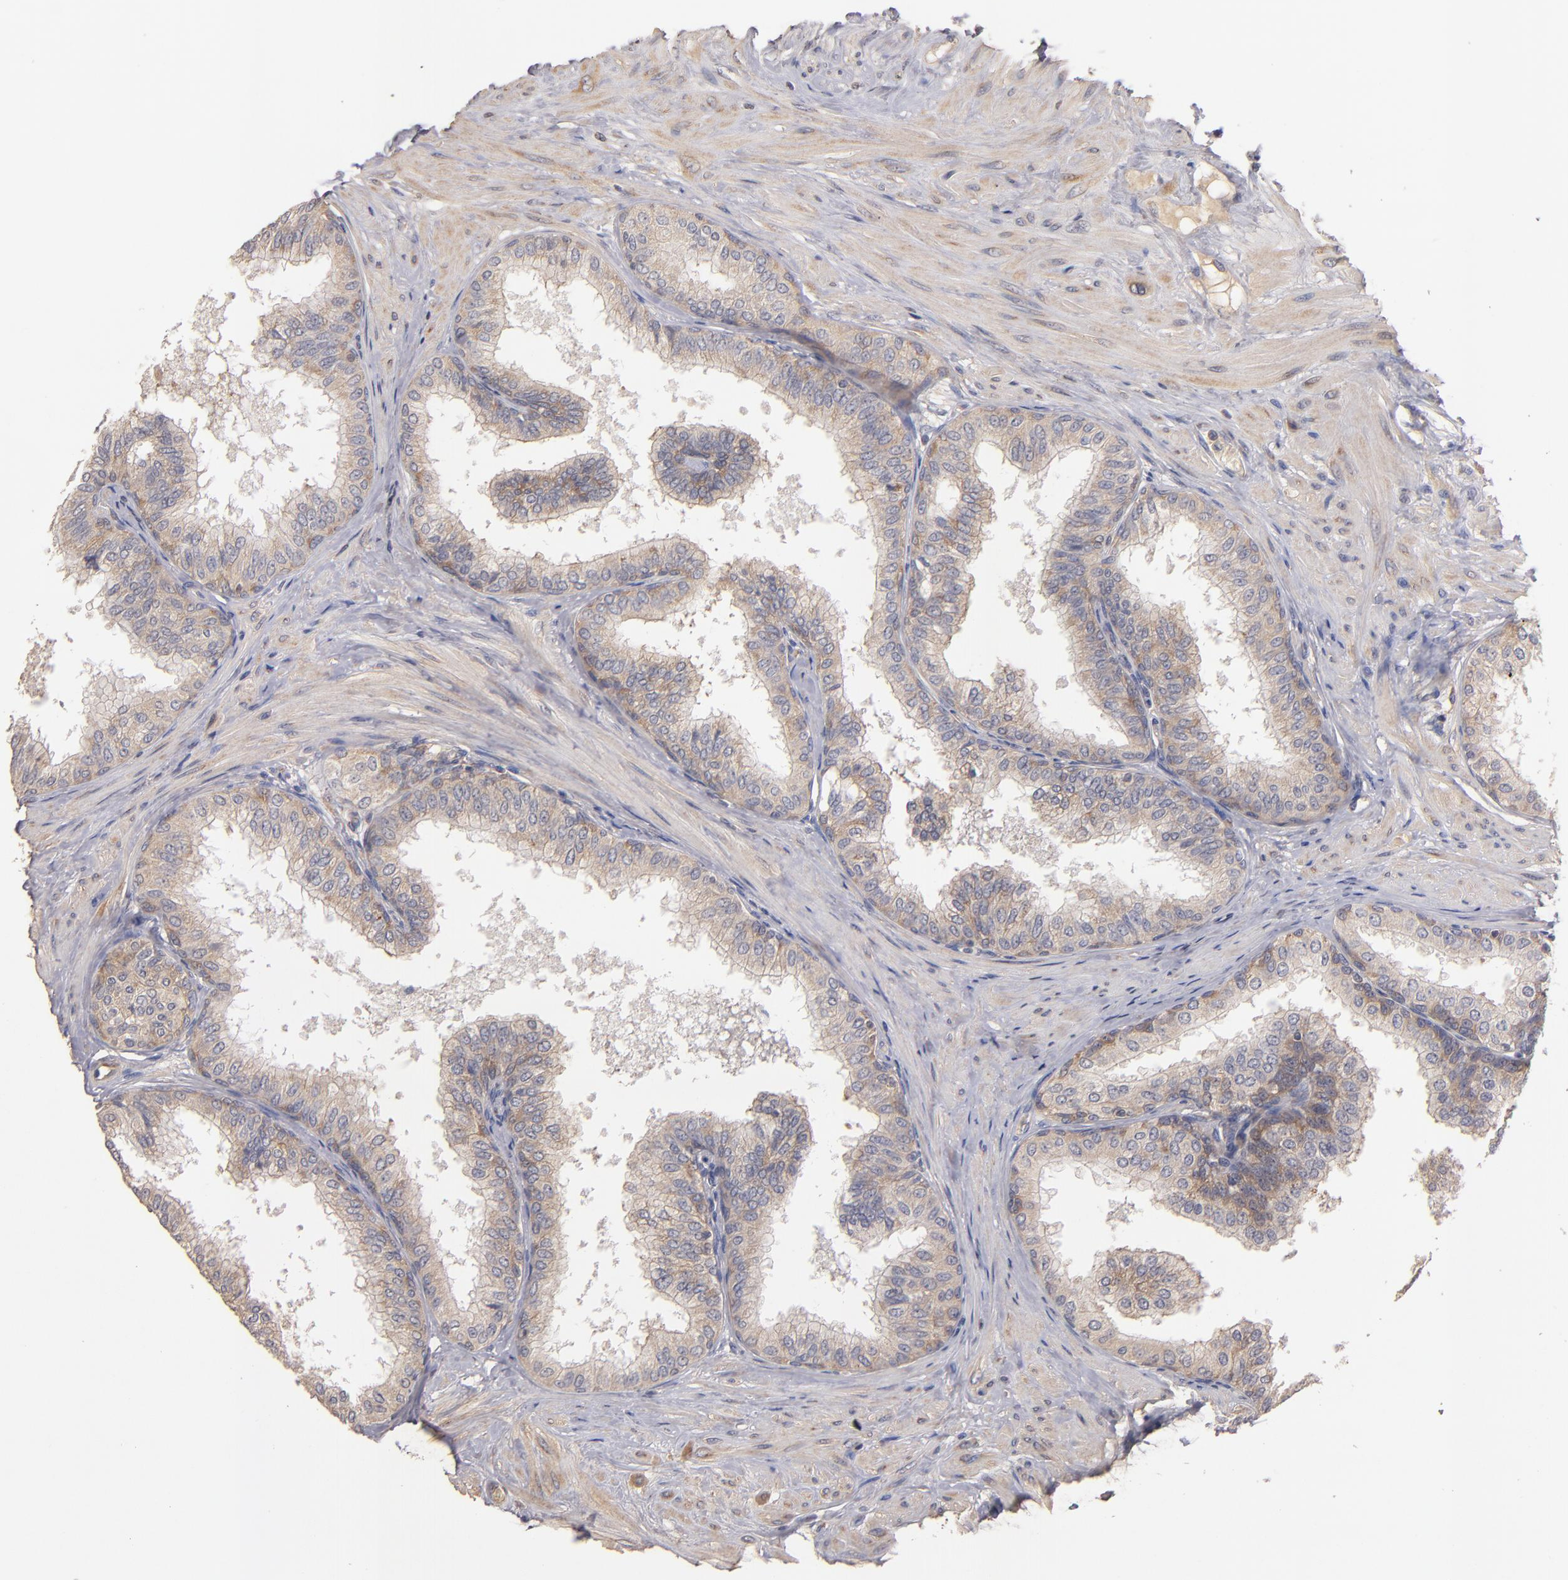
{"staining": {"intensity": "weak", "quantity": ">75%", "location": "cytoplasmic/membranous"}, "tissue": "prostate", "cell_type": "Glandular cells", "image_type": "normal", "snomed": [{"axis": "morphology", "description": "Normal tissue, NOS"}, {"axis": "topography", "description": "Prostate"}], "caption": "This image demonstrates IHC staining of unremarkable prostate, with low weak cytoplasmic/membranous staining in about >75% of glandular cells.", "gene": "UPF3B", "patient": {"sex": "male", "age": 51}}